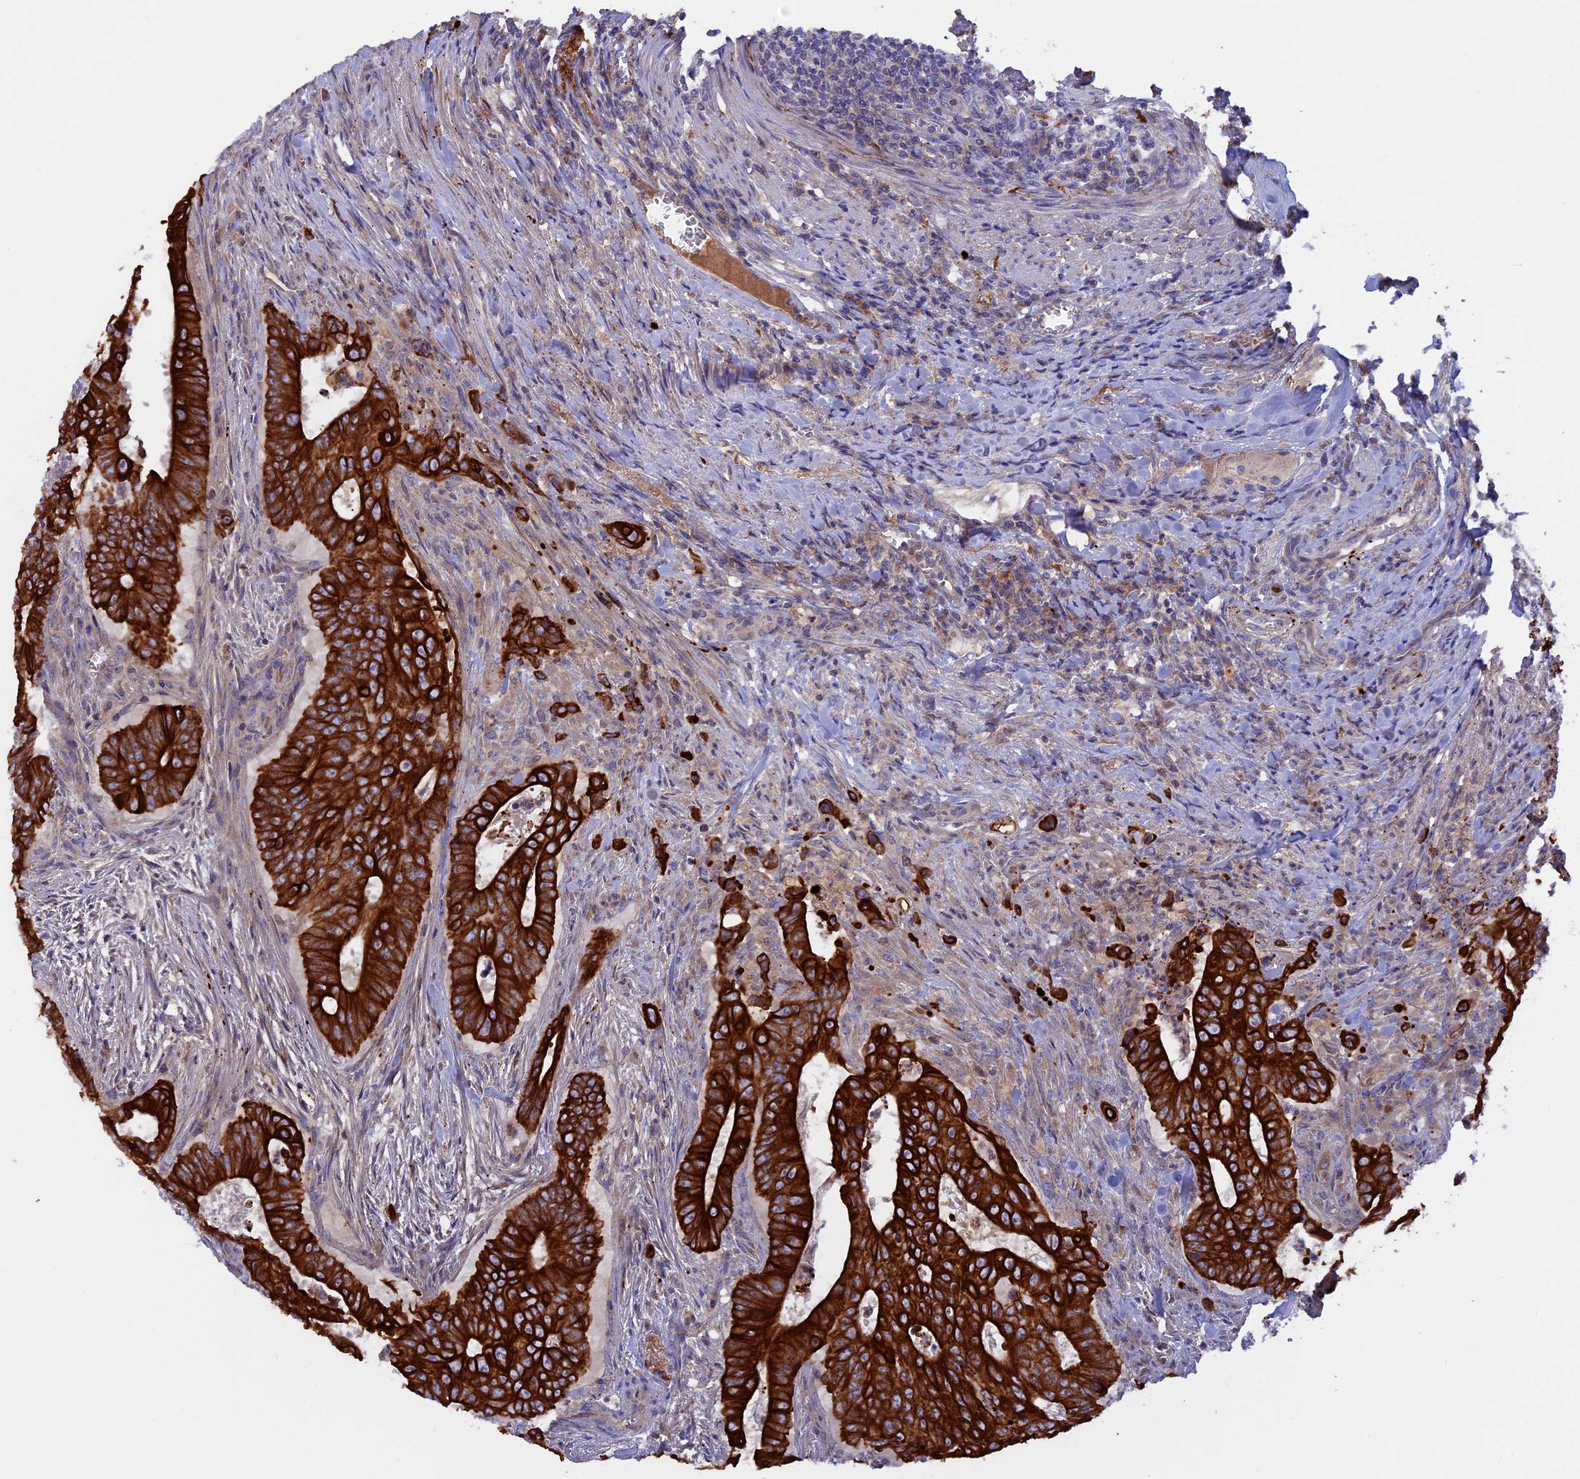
{"staining": {"intensity": "strong", "quantity": ">75%", "location": "cytoplasmic/membranous"}, "tissue": "colorectal cancer", "cell_type": "Tumor cells", "image_type": "cancer", "snomed": [{"axis": "morphology", "description": "Adenocarcinoma, NOS"}, {"axis": "topography", "description": "Rectum"}], "caption": "Adenocarcinoma (colorectal) stained for a protein (brown) shows strong cytoplasmic/membranous positive positivity in about >75% of tumor cells.", "gene": "PTPN9", "patient": {"sex": "female", "age": 75}}